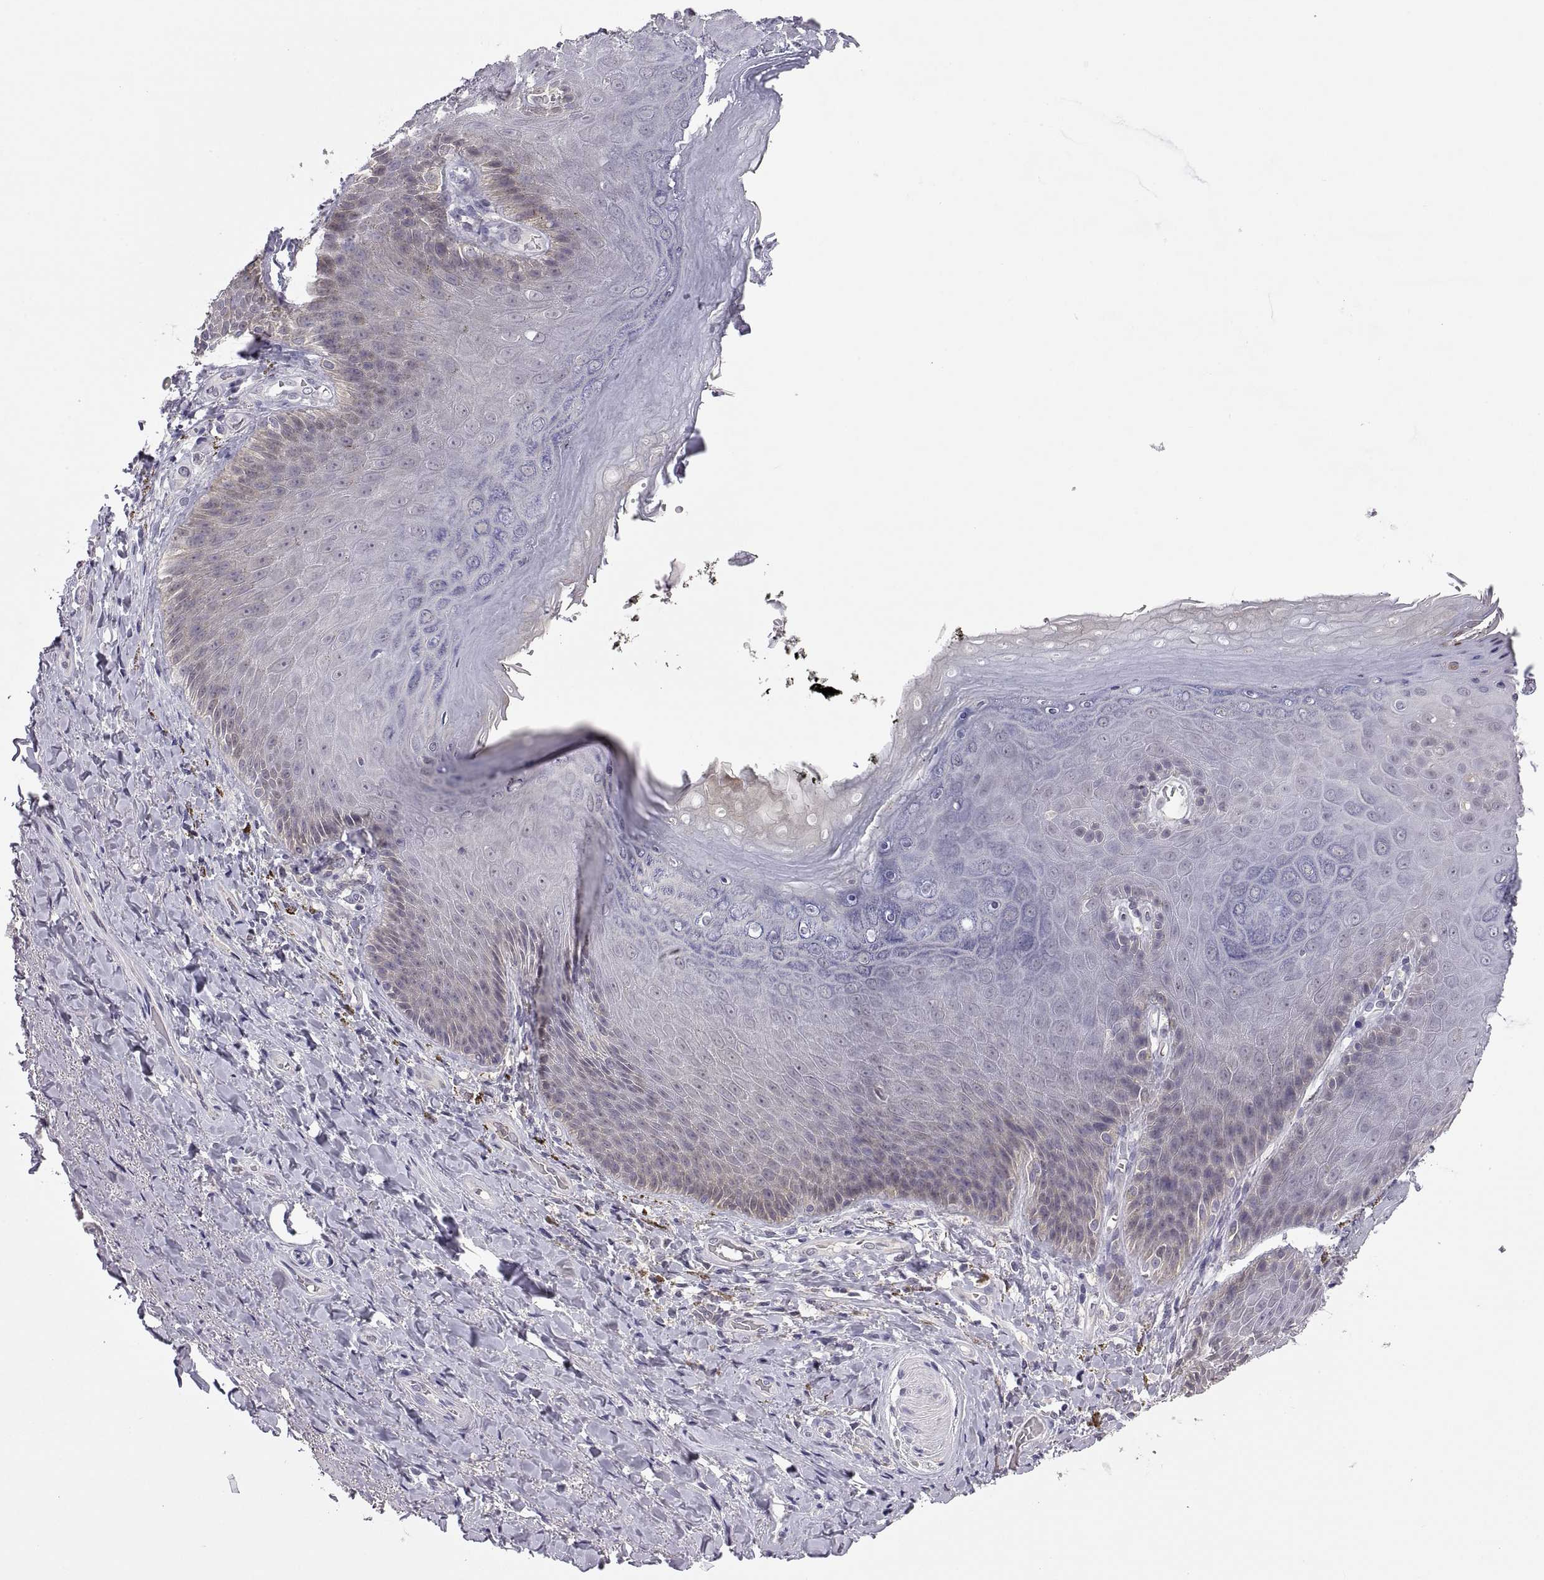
{"staining": {"intensity": "negative", "quantity": "none", "location": "none"}, "tissue": "adipose tissue", "cell_type": "Adipocytes", "image_type": "normal", "snomed": [{"axis": "morphology", "description": "Normal tissue, NOS"}, {"axis": "topography", "description": "Anal"}, {"axis": "topography", "description": "Peripheral nerve tissue"}], "caption": "This is a image of immunohistochemistry (IHC) staining of benign adipose tissue, which shows no positivity in adipocytes.", "gene": "FGF9", "patient": {"sex": "male", "age": 53}}